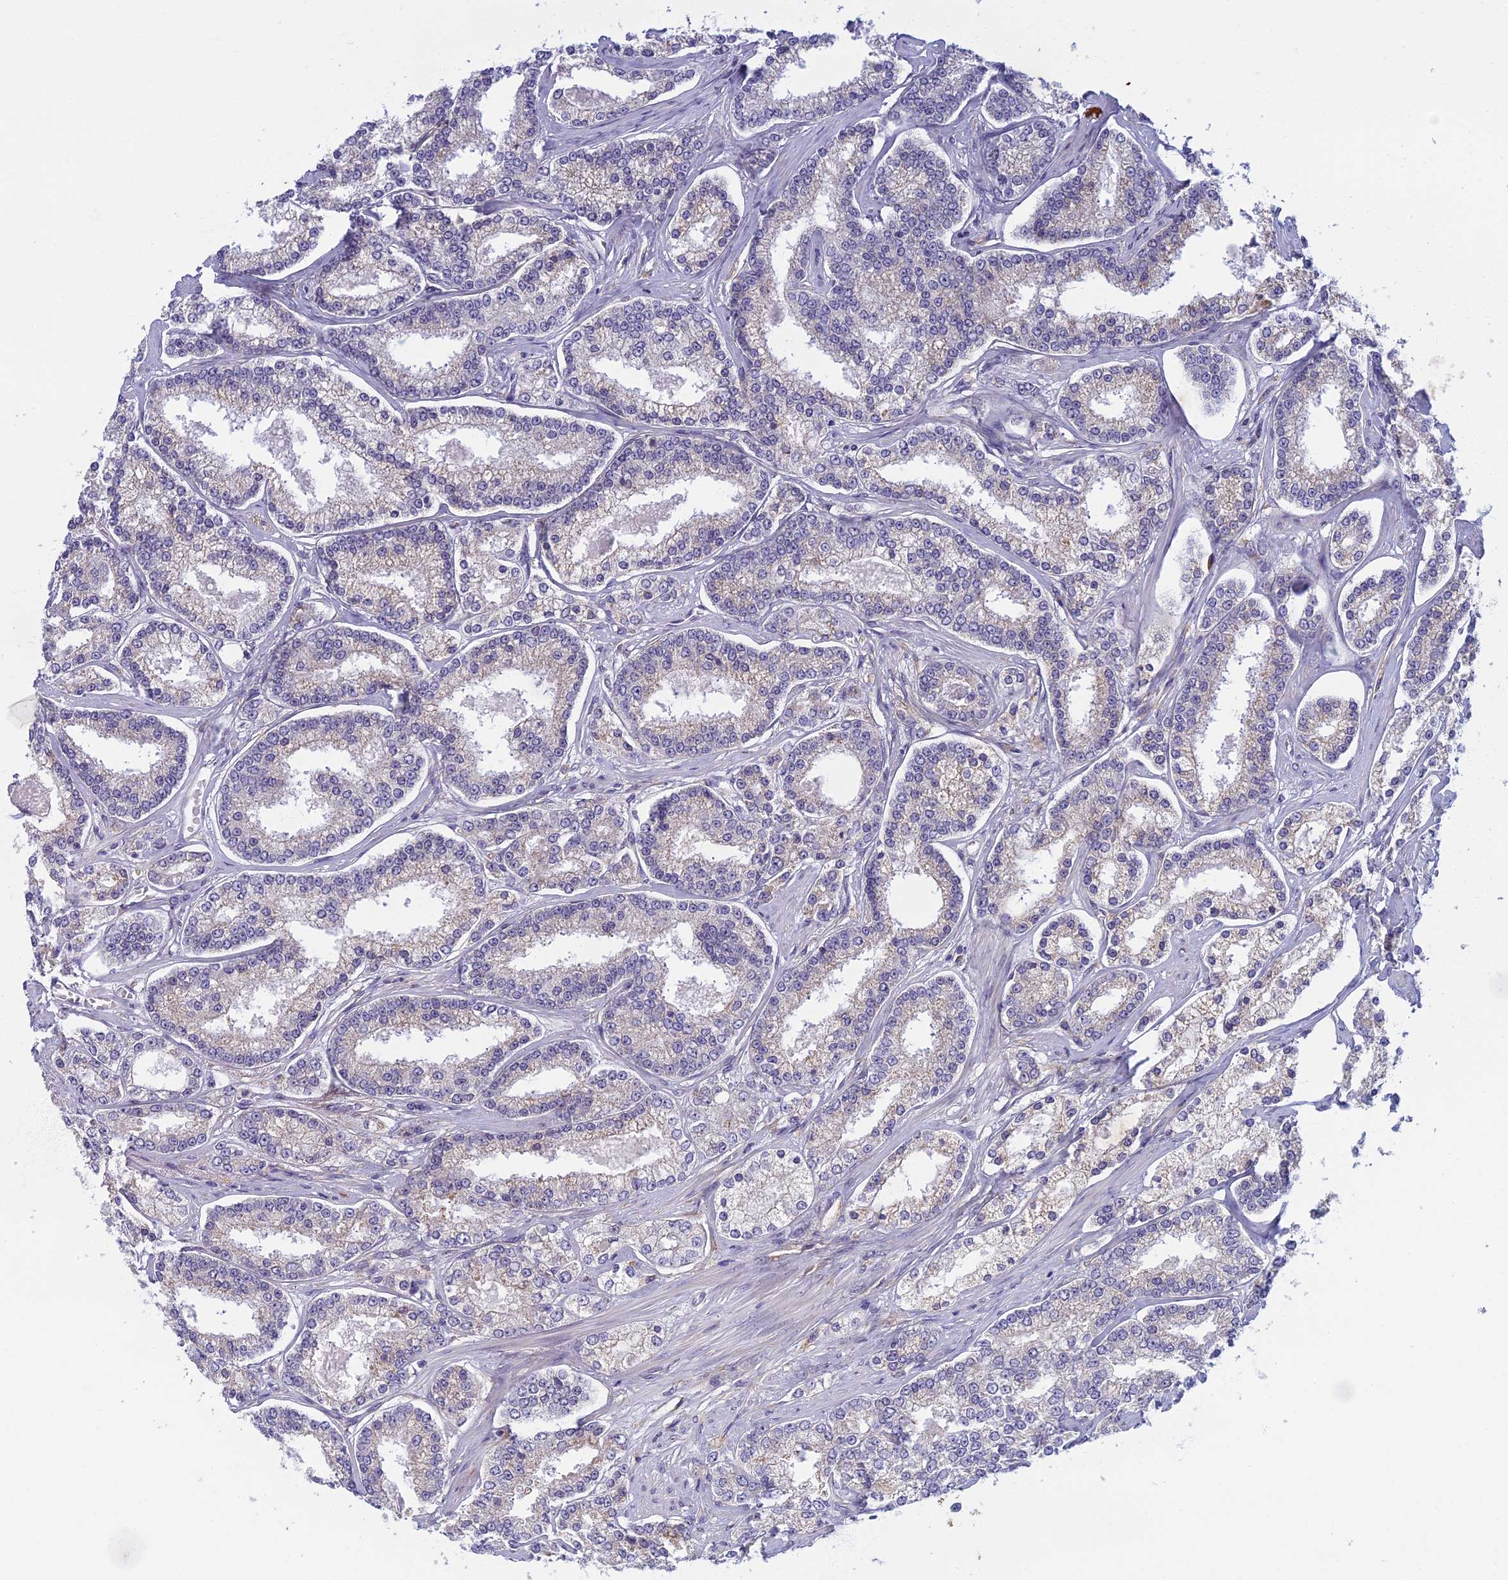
{"staining": {"intensity": "negative", "quantity": "none", "location": "none"}, "tissue": "prostate cancer", "cell_type": "Tumor cells", "image_type": "cancer", "snomed": [{"axis": "morphology", "description": "Normal tissue, NOS"}, {"axis": "morphology", "description": "Adenocarcinoma, High grade"}, {"axis": "topography", "description": "Prostate"}], "caption": "Tumor cells show no significant protein staining in adenocarcinoma (high-grade) (prostate).", "gene": "DDX51", "patient": {"sex": "male", "age": 83}}